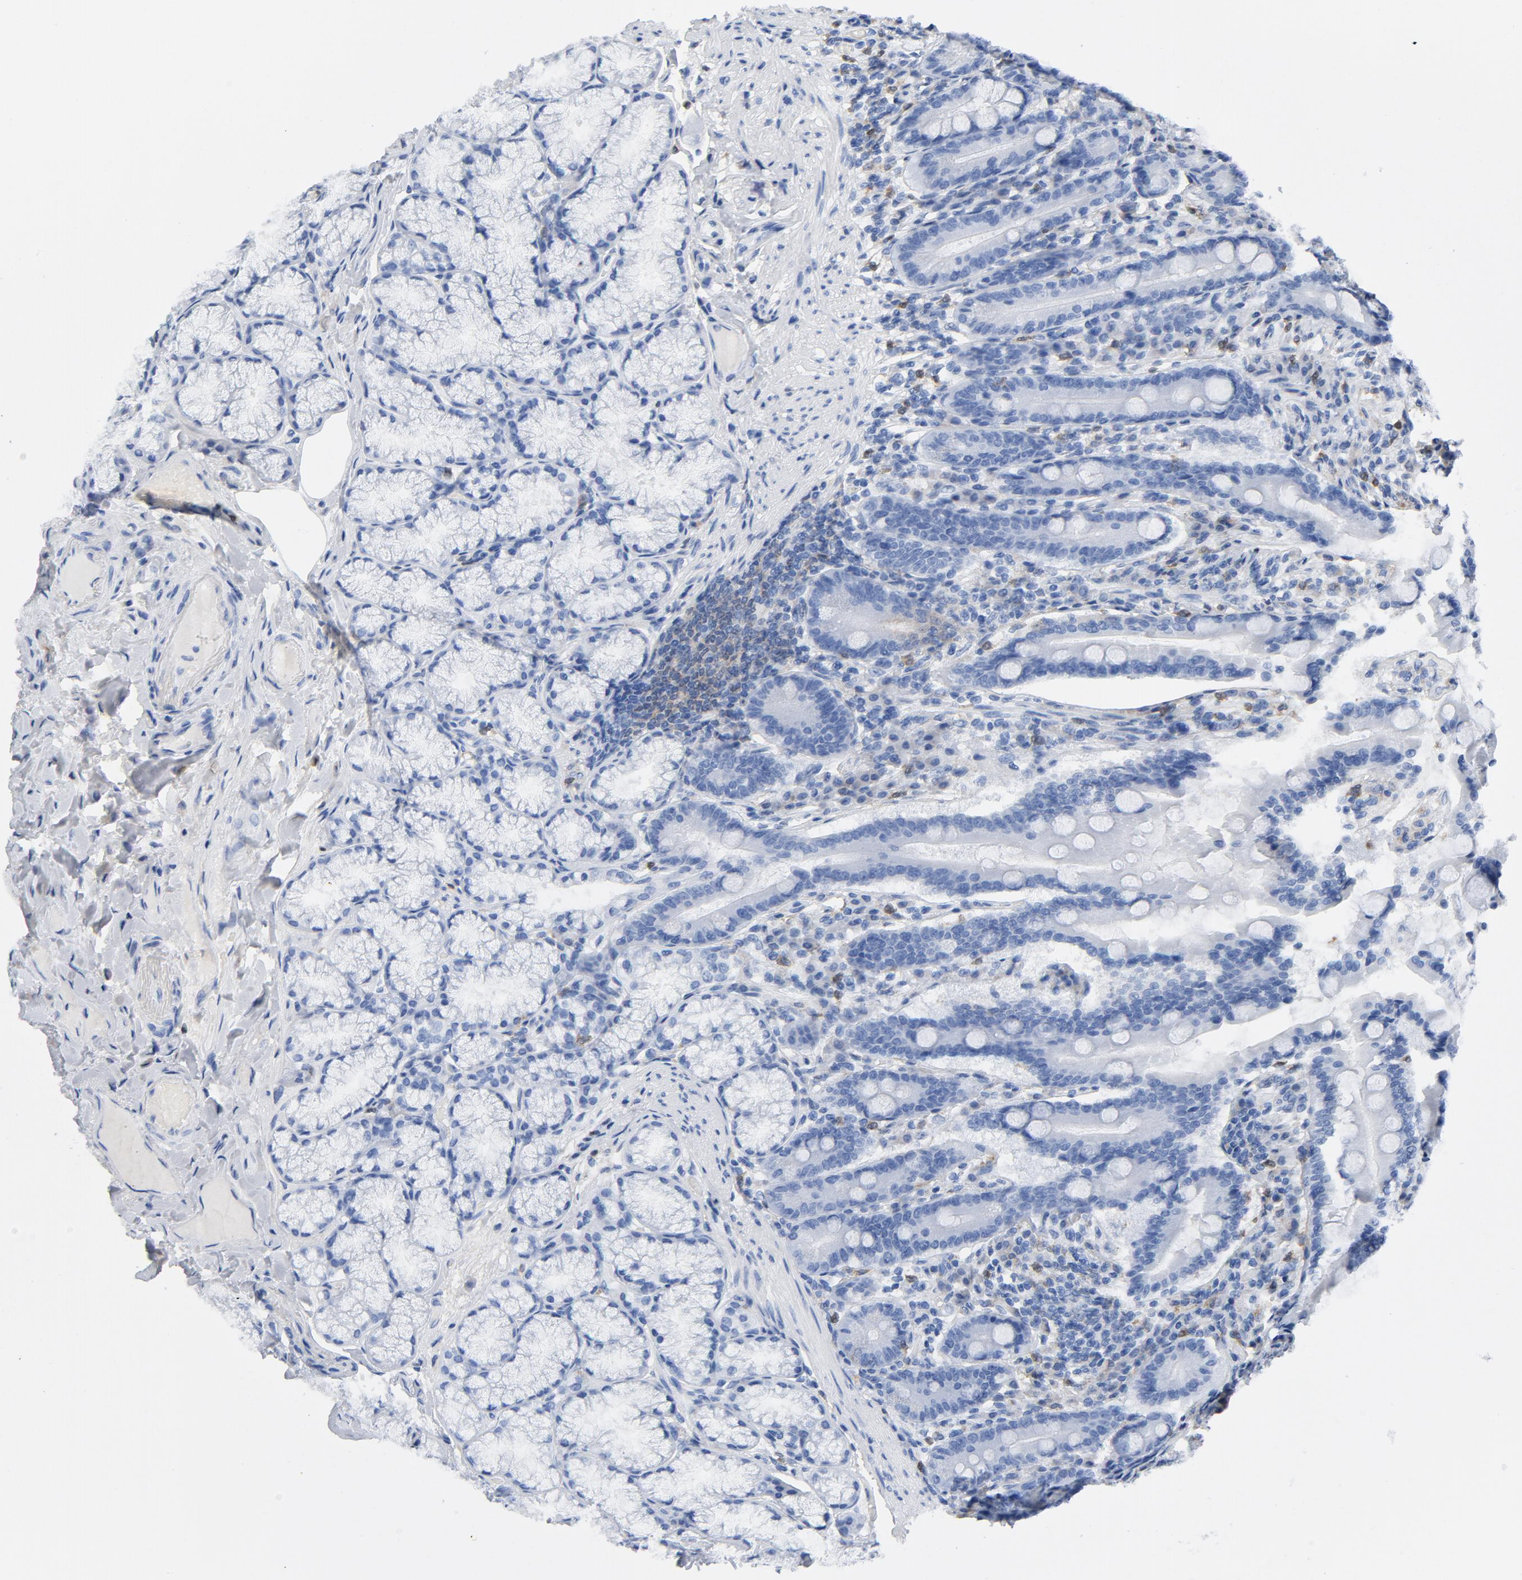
{"staining": {"intensity": "negative", "quantity": "none", "location": "none"}, "tissue": "duodenum", "cell_type": "Glandular cells", "image_type": "normal", "snomed": [{"axis": "morphology", "description": "Normal tissue, NOS"}, {"axis": "topography", "description": "Duodenum"}], "caption": "IHC photomicrograph of unremarkable duodenum: duodenum stained with DAB (3,3'-diaminobenzidine) reveals no significant protein expression in glandular cells.", "gene": "NCF1", "patient": {"sex": "female", "age": 64}}